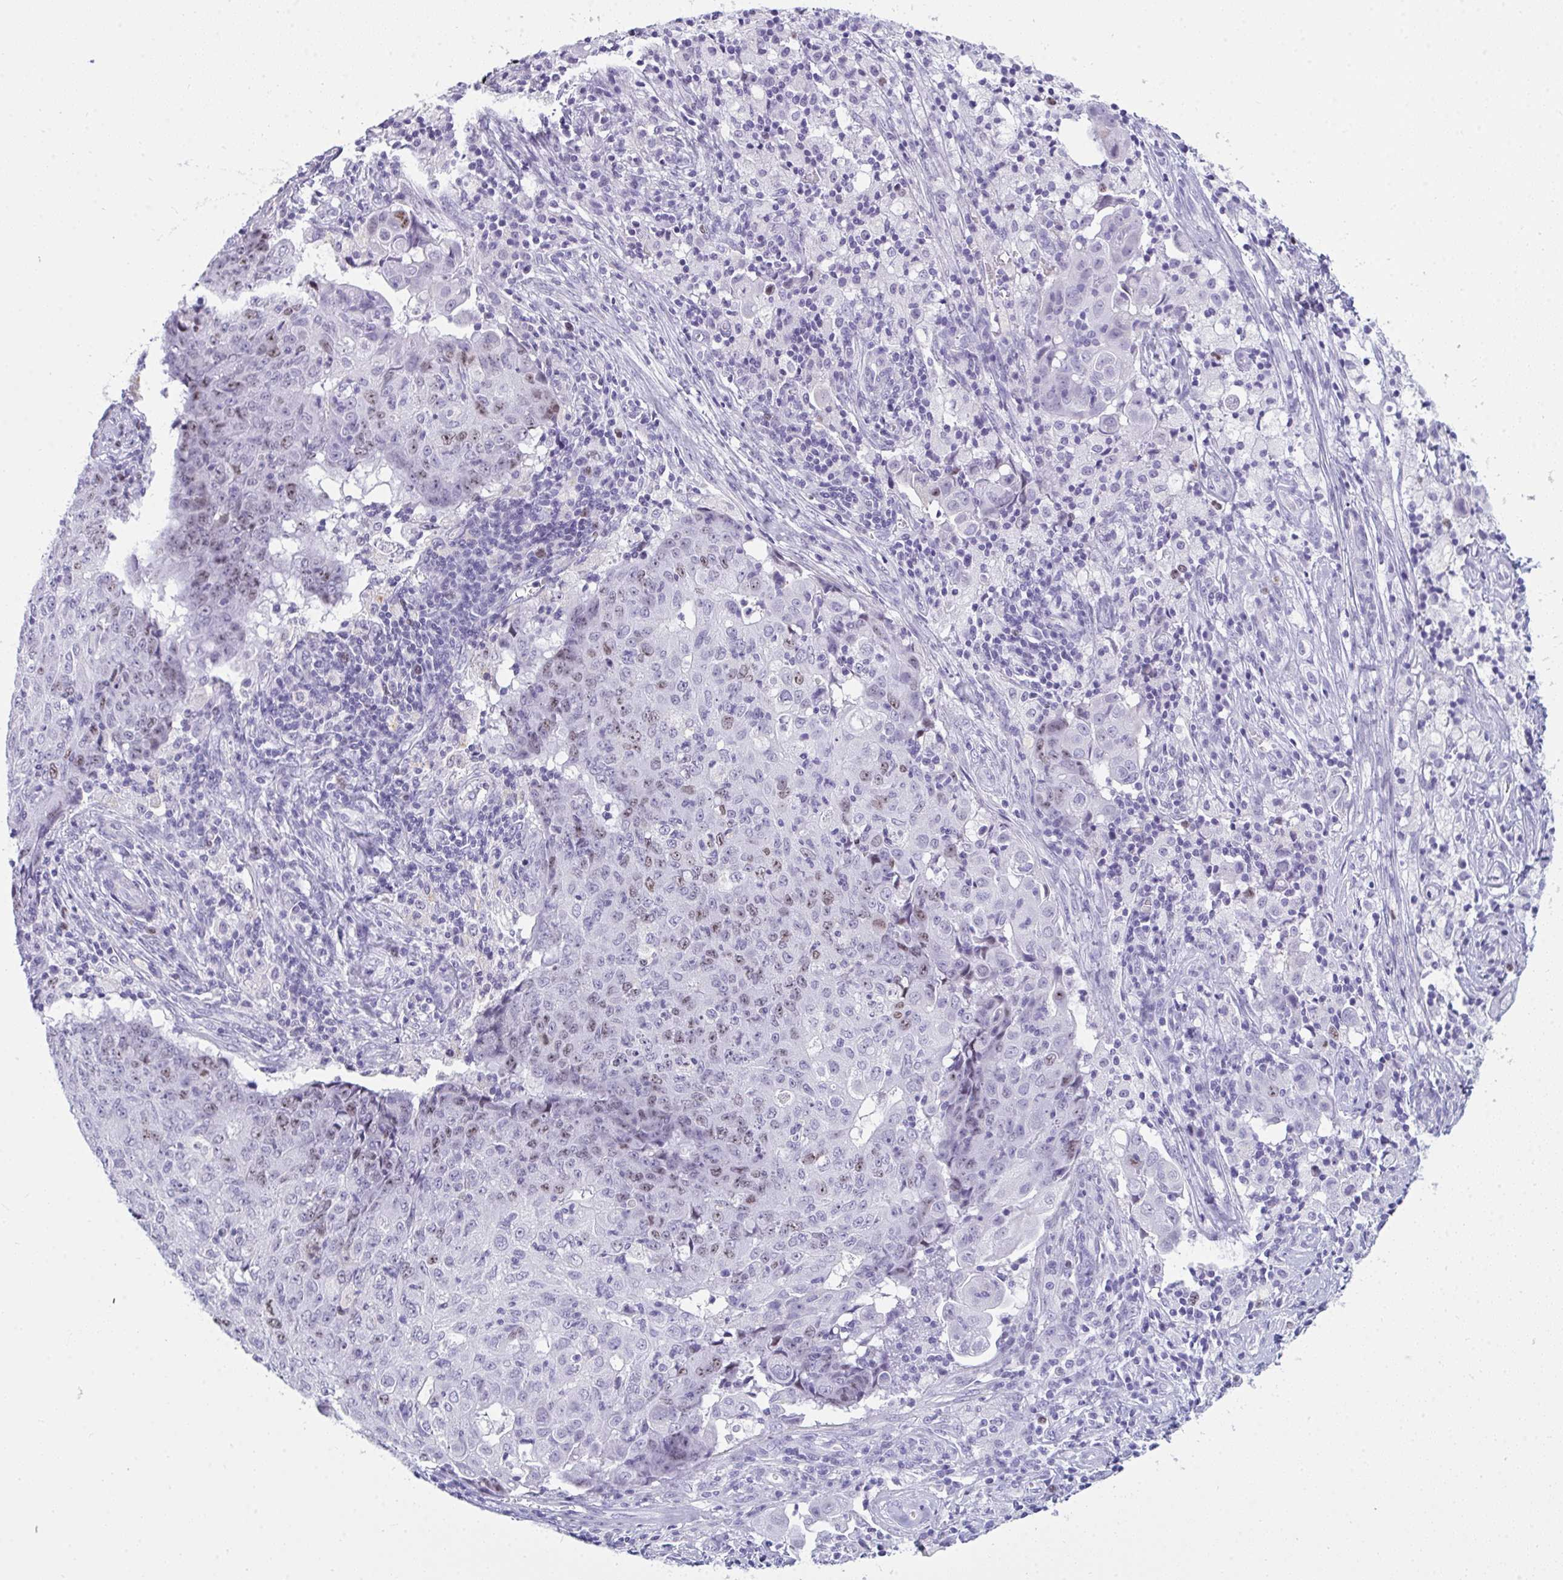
{"staining": {"intensity": "moderate", "quantity": "<25%", "location": "nuclear"}, "tissue": "ovarian cancer", "cell_type": "Tumor cells", "image_type": "cancer", "snomed": [{"axis": "morphology", "description": "Carcinoma, endometroid"}, {"axis": "topography", "description": "Ovary"}], "caption": "There is low levels of moderate nuclear staining in tumor cells of ovarian endometroid carcinoma, as demonstrated by immunohistochemical staining (brown color).", "gene": "SUZ12", "patient": {"sex": "female", "age": 42}}